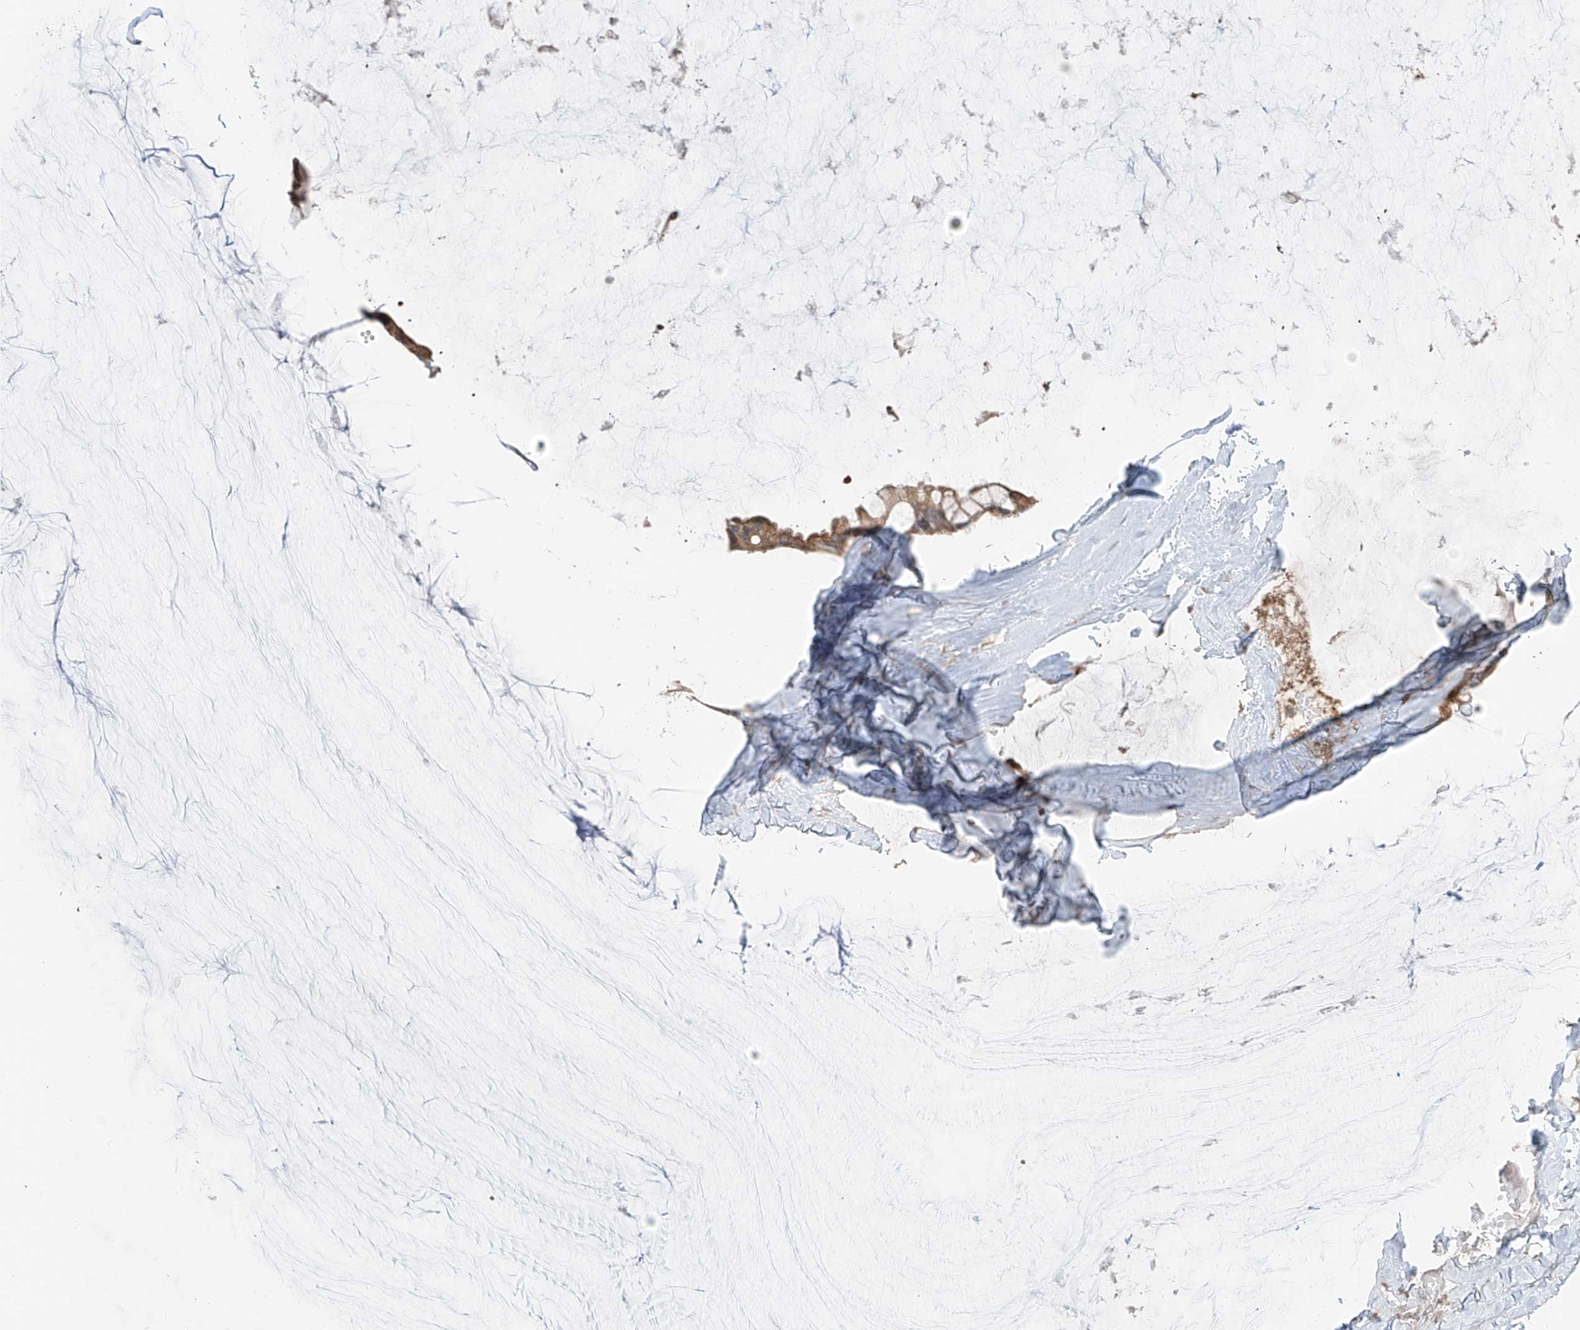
{"staining": {"intensity": "weak", "quantity": ">75%", "location": "cytoplasmic/membranous"}, "tissue": "ovarian cancer", "cell_type": "Tumor cells", "image_type": "cancer", "snomed": [{"axis": "morphology", "description": "Cystadenocarcinoma, mucinous, NOS"}, {"axis": "topography", "description": "Ovary"}], "caption": "Mucinous cystadenocarcinoma (ovarian) tissue shows weak cytoplasmic/membranous staining in about >75% of tumor cells", "gene": "COLGALT2", "patient": {"sex": "female", "age": 39}}